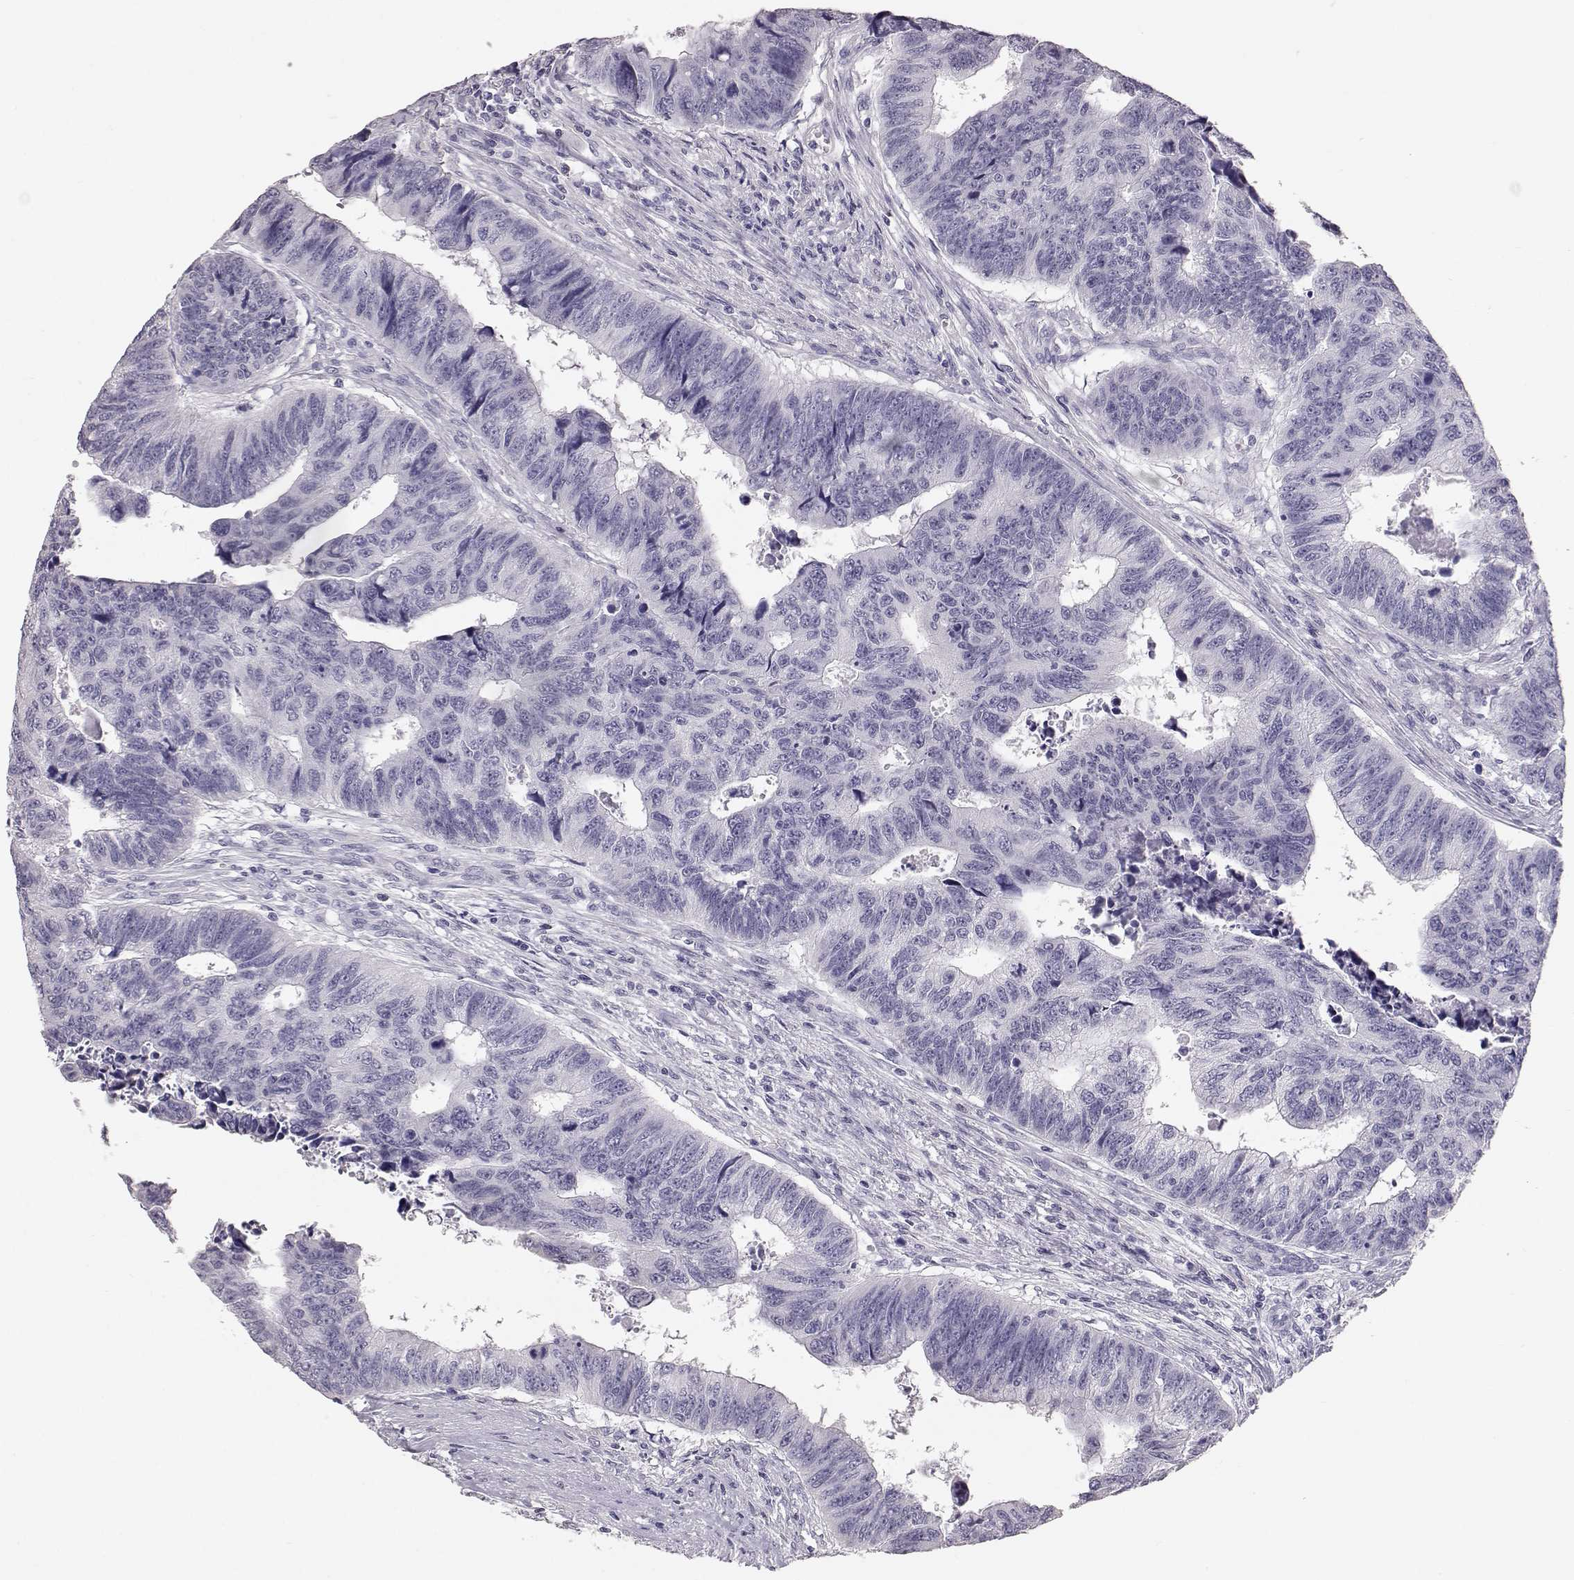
{"staining": {"intensity": "negative", "quantity": "none", "location": "none"}, "tissue": "colorectal cancer", "cell_type": "Tumor cells", "image_type": "cancer", "snomed": [{"axis": "morphology", "description": "Adenocarcinoma, NOS"}, {"axis": "topography", "description": "Rectum"}], "caption": "A high-resolution photomicrograph shows IHC staining of colorectal cancer (adenocarcinoma), which reveals no significant staining in tumor cells.", "gene": "KRT33A", "patient": {"sex": "female", "age": 85}}